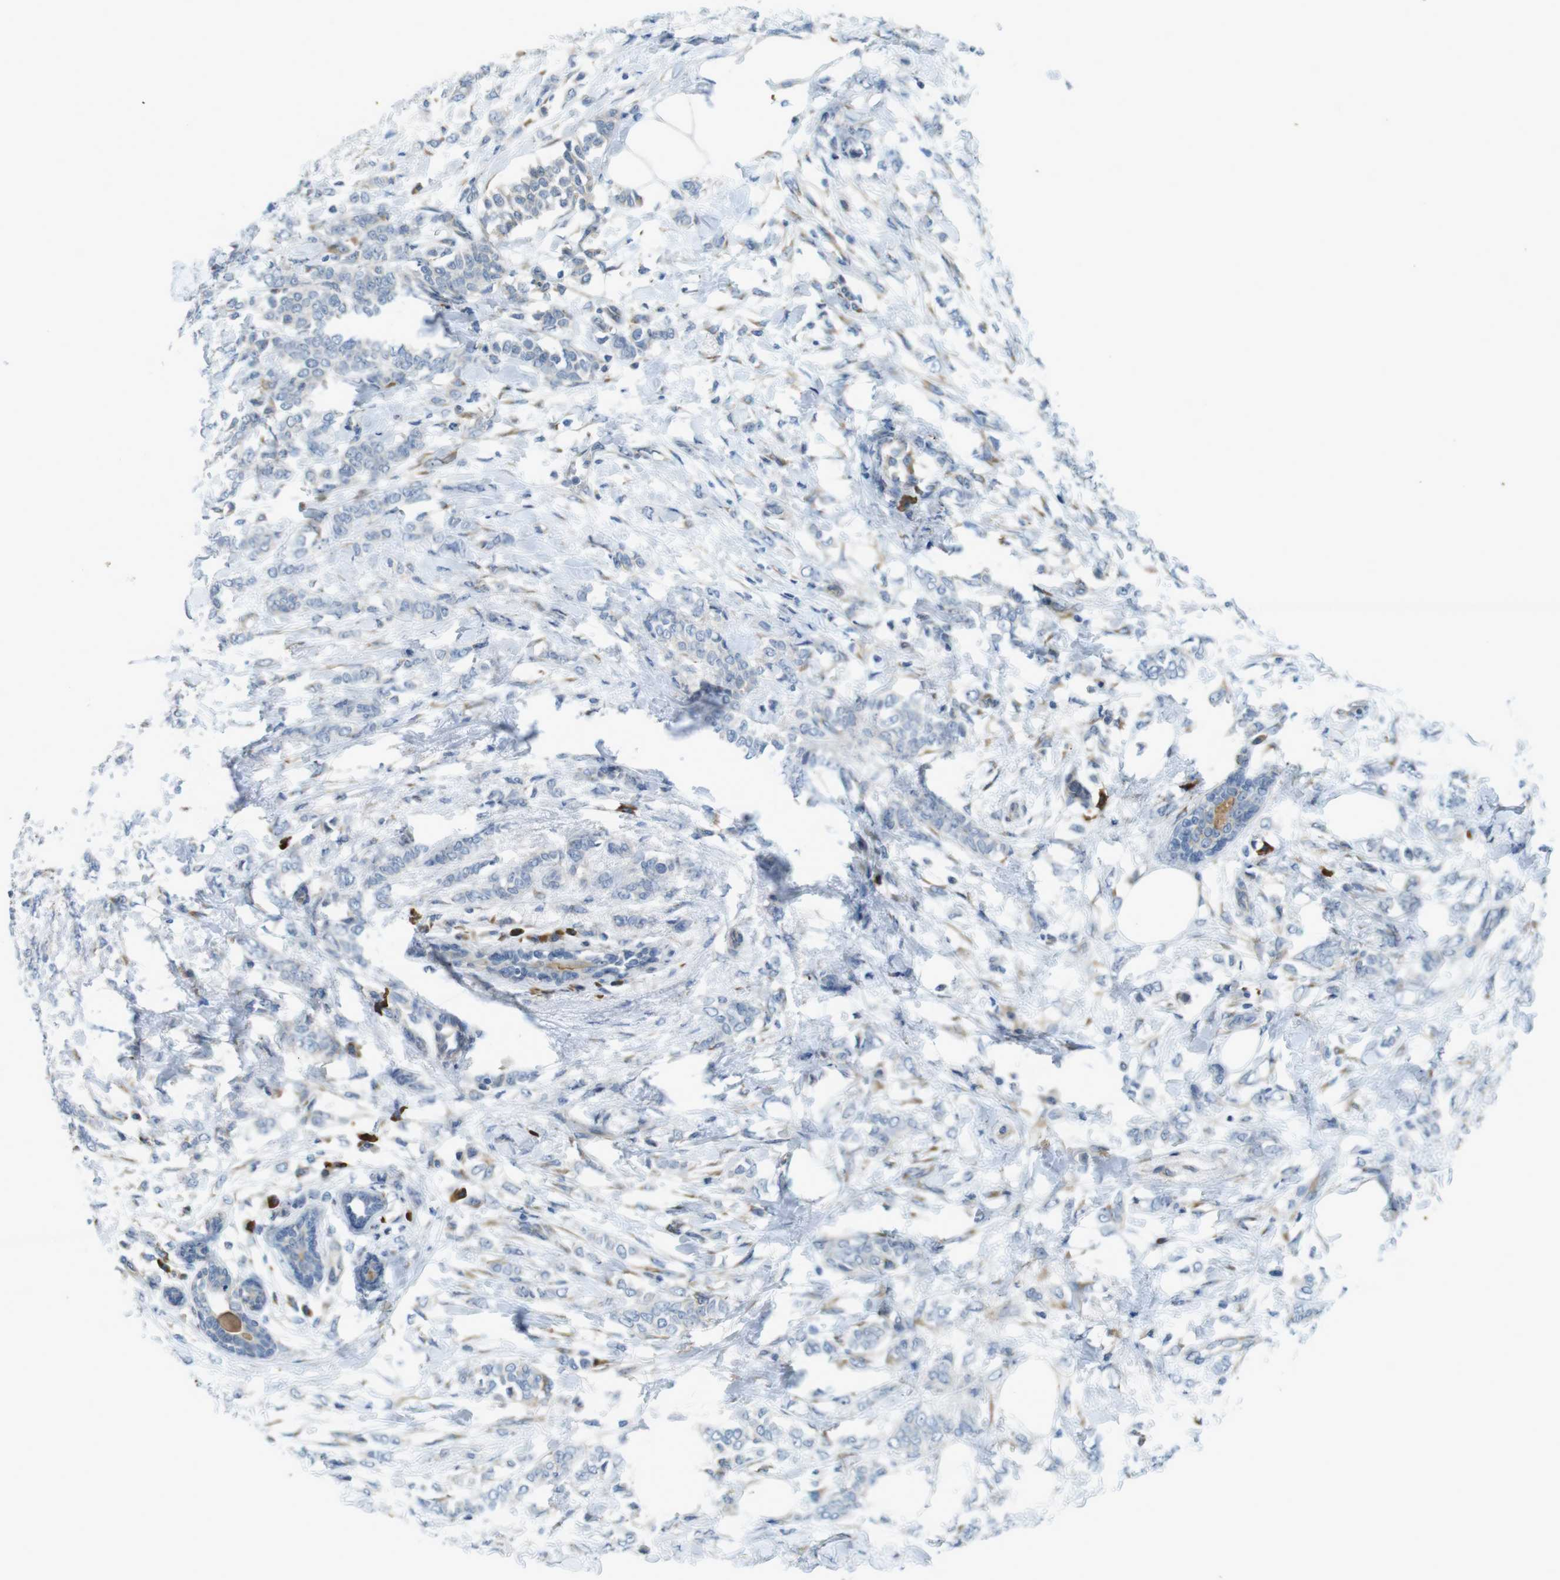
{"staining": {"intensity": "weak", "quantity": "<25%", "location": "cytoplasmic/membranous"}, "tissue": "breast cancer", "cell_type": "Tumor cells", "image_type": "cancer", "snomed": [{"axis": "morphology", "description": "Lobular carcinoma, in situ"}, {"axis": "morphology", "description": "Lobular carcinoma"}, {"axis": "topography", "description": "Breast"}], "caption": "Immunohistochemical staining of human breast lobular carcinoma reveals no significant expression in tumor cells.", "gene": "FLCN", "patient": {"sex": "female", "age": 41}}